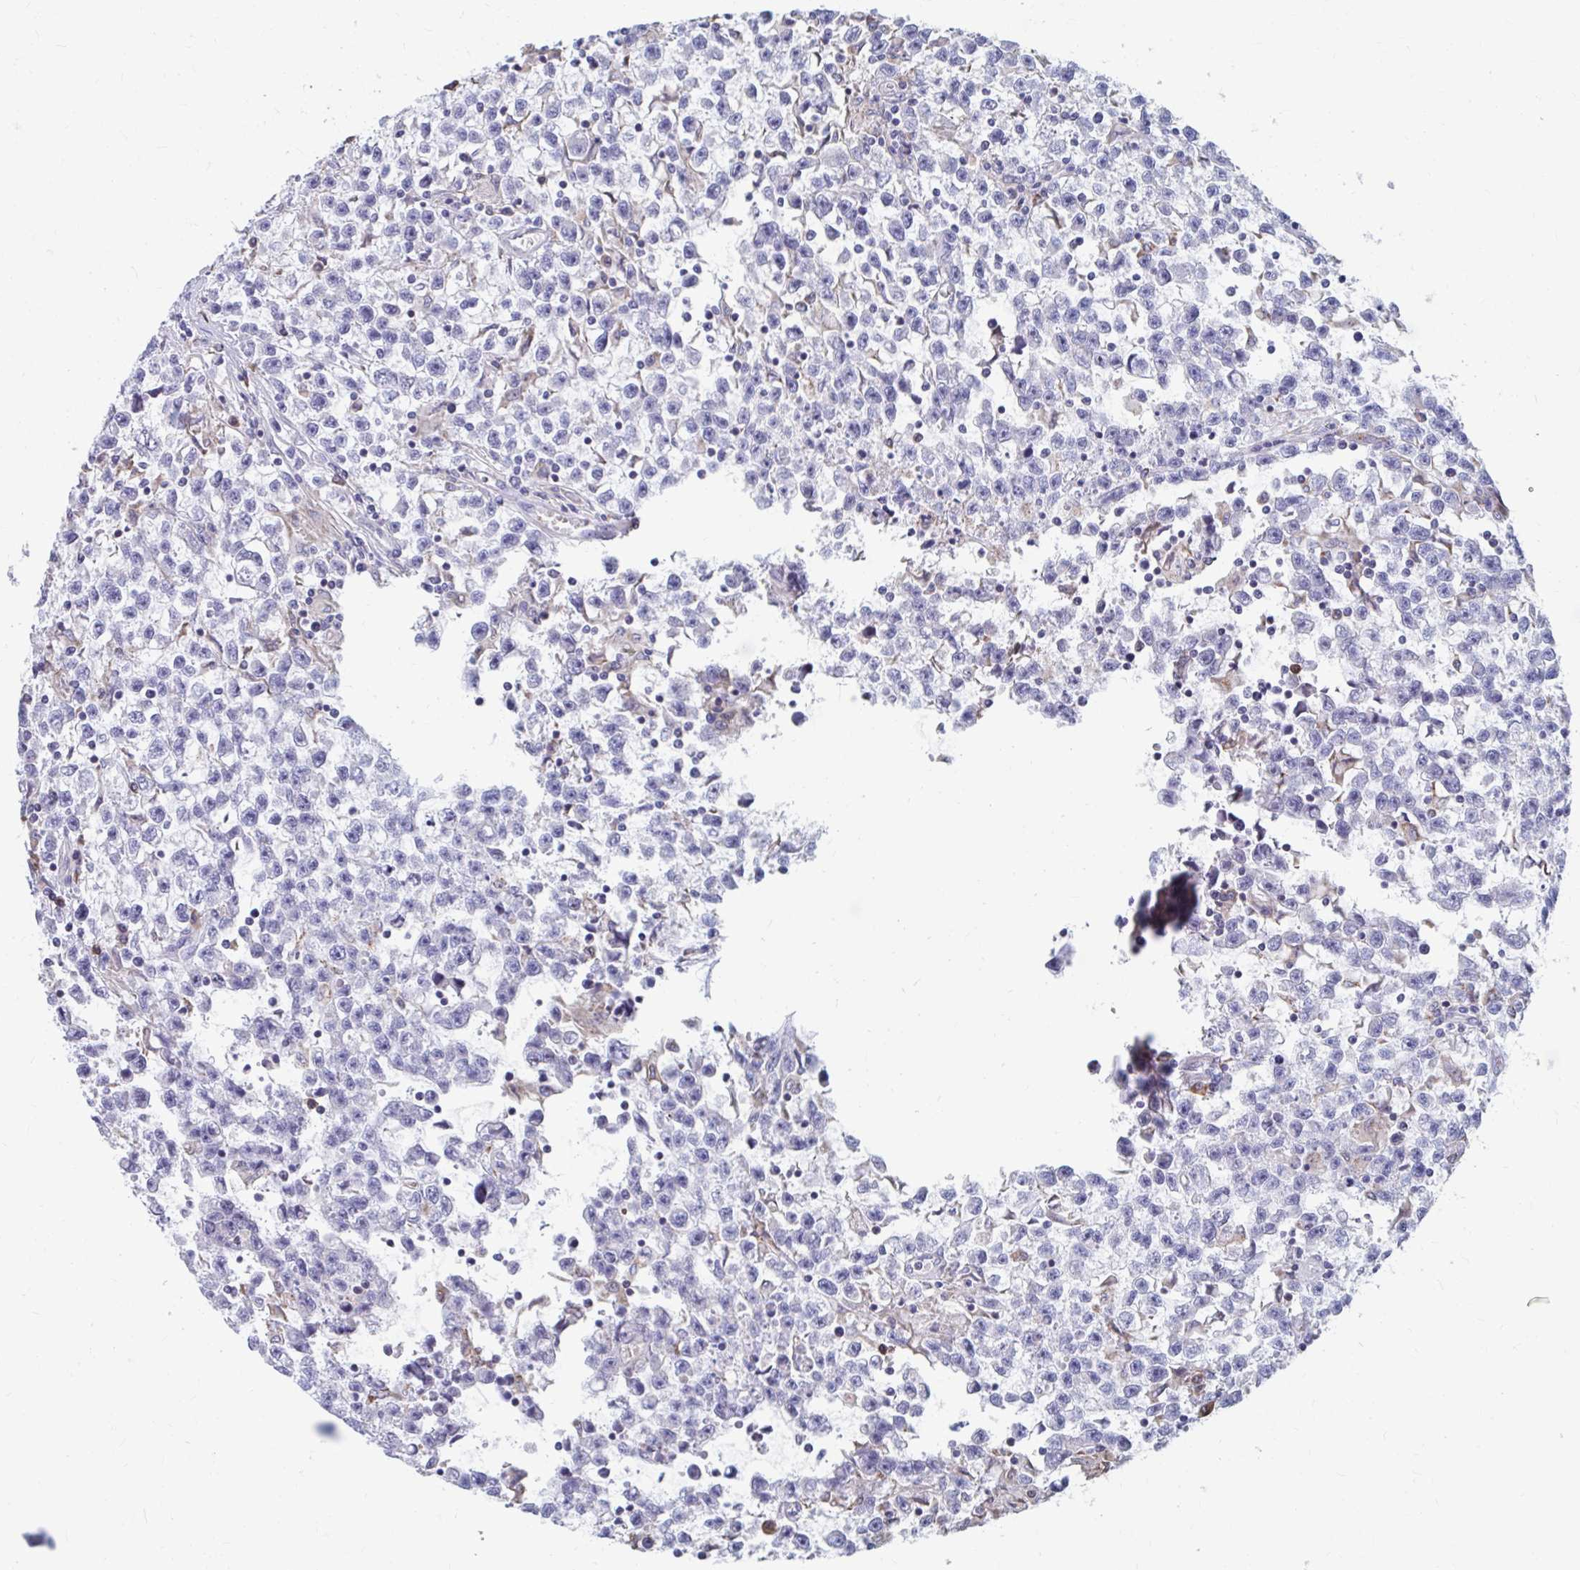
{"staining": {"intensity": "negative", "quantity": "none", "location": "none"}, "tissue": "testis cancer", "cell_type": "Tumor cells", "image_type": "cancer", "snomed": [{"axis": "morphology", "description": "Seminoma, NOS"}, {"axis": "topography", "description": "Testis"}], "caption": "The photomicrograph reveals no significant positivity in tumor cells of seminoma (testis). The staining was performed using DAB to visualize the protein expression in brown, while the nuclei were stained in blue with hematoxylin (Magnification: 20x).", "gene": "FKBP2", "patient": {"sex": "male", "age": 31}}